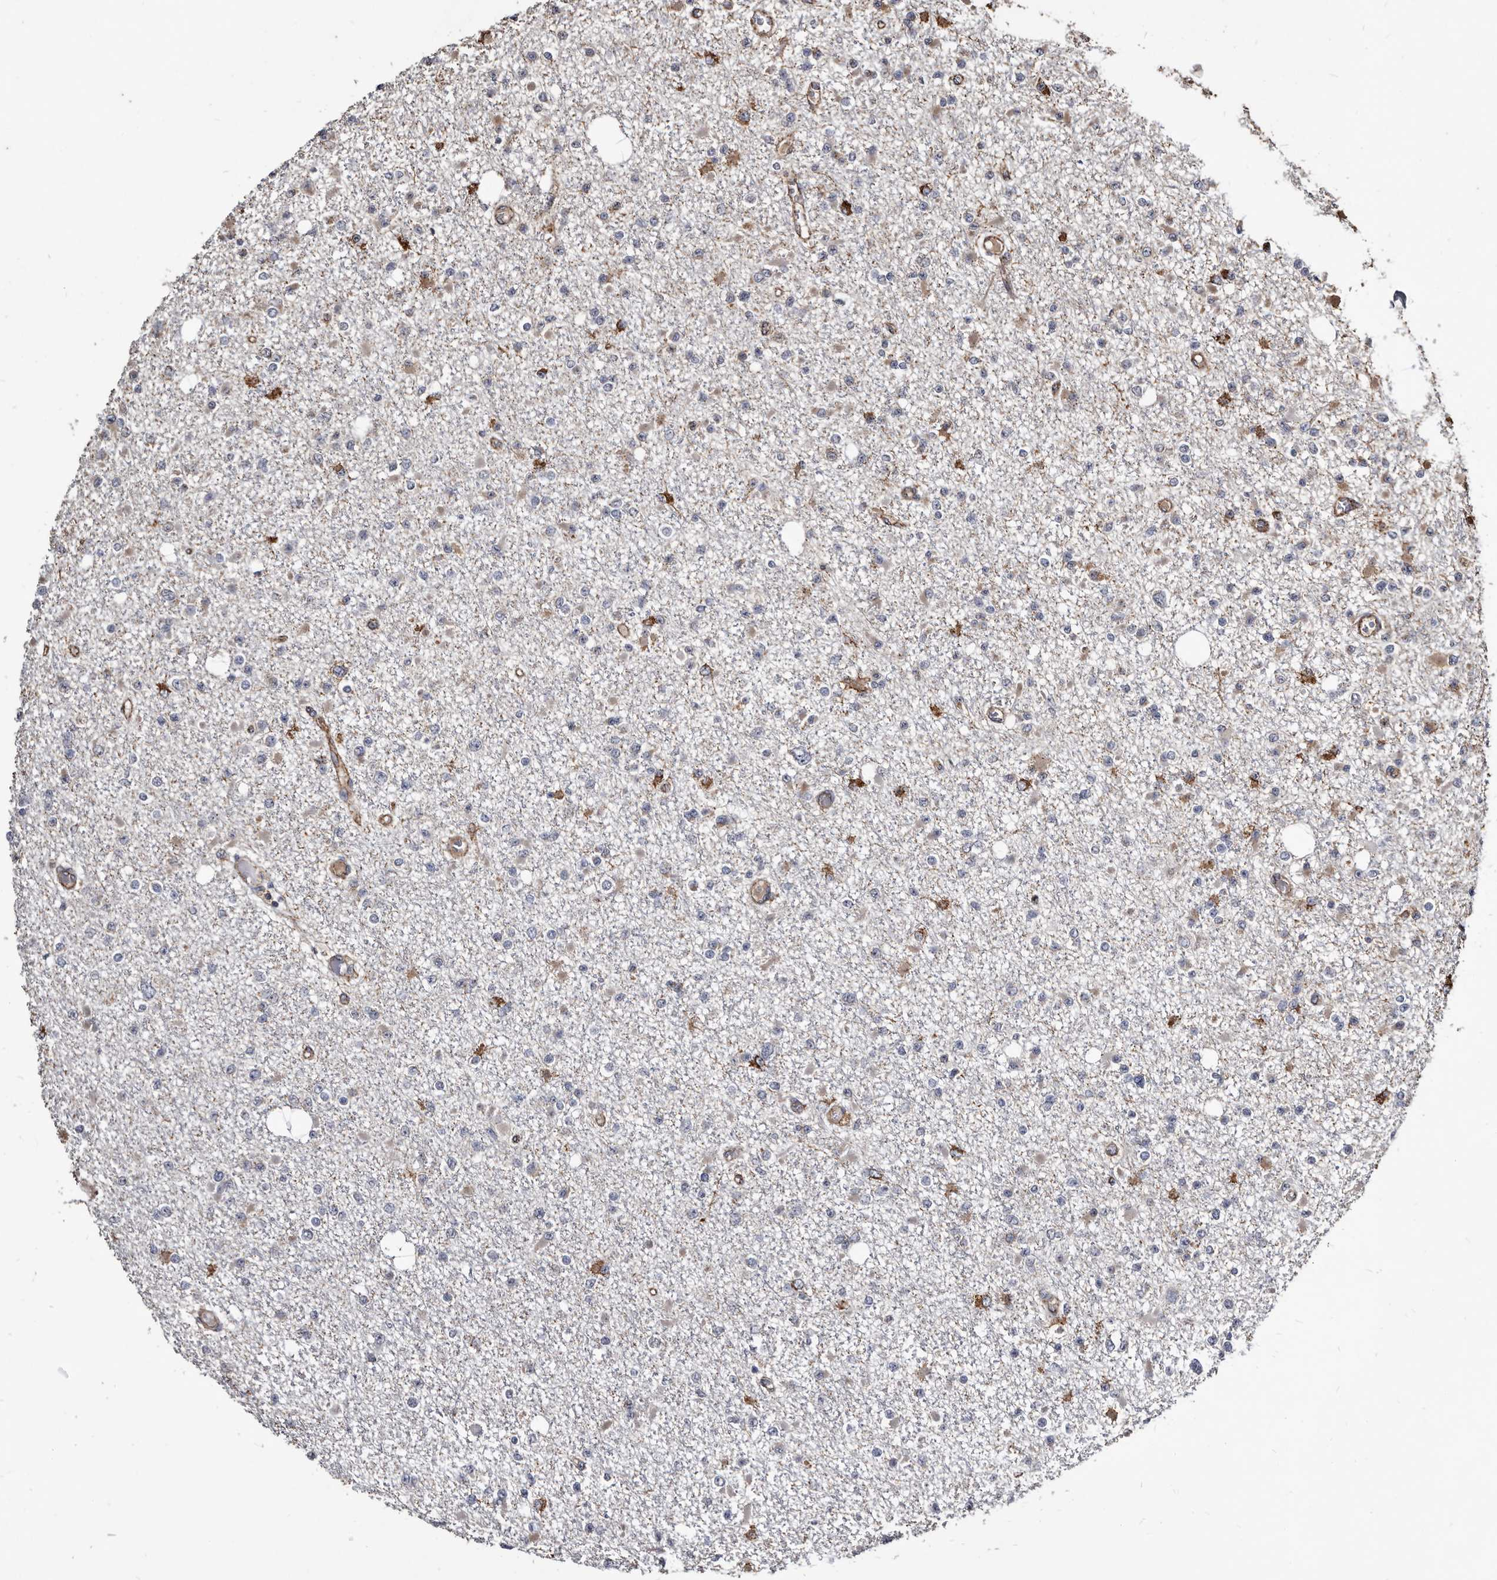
{"staining": {"intensity": "moderate", "quantity": "<25%", "location": "cytoplasmic/membranous"}, "tissue": "glioma", "cell_type": "Tumor cells", "image_type": "cancer", "snomed": [{"axis": "morphology", "description": "Glioma, malignant, Low grade"}, {"axis": "topography", "description": "Brain"}], "caption": "DAB immunohistochemical staining of human glioma demonstrates moderate cytoplasmic/membranous protein staining in about <25% of tumor cells.", "gene": "CTSA", "patient": {"sex": "female", "age": 22}}